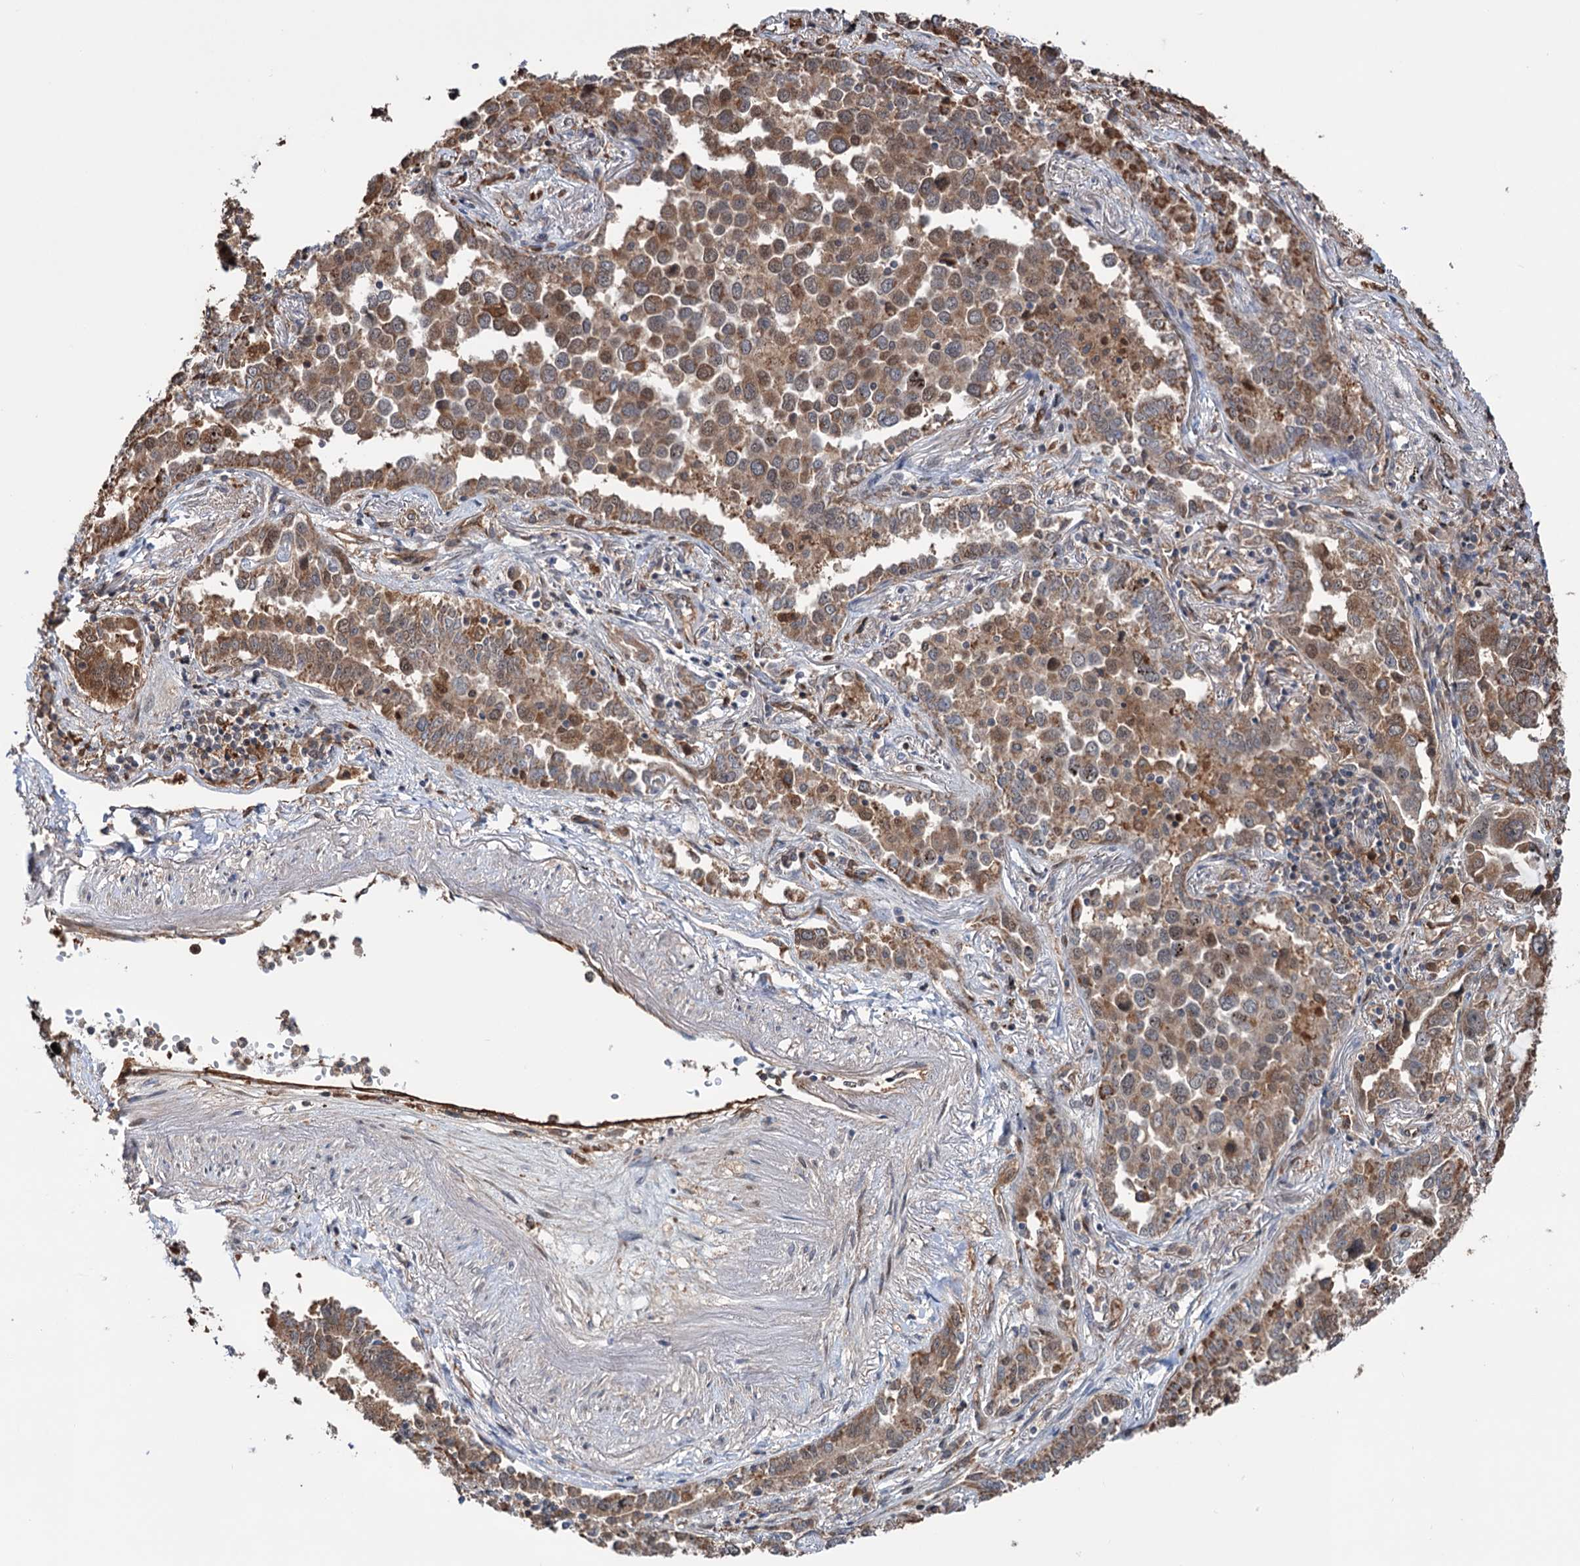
{"staining": {"intensity": "moderate", "quantity": ">75%", "location": "cytoplasmic/membranous"}, "tissue": "lung cancer", "cell_type": "Tumor cells", "image_type": "cancer", "snomed": [{"axis": "morphology", "description": "Adenocarcinoma, NOS"}, {"axis": "topography", "description": "Lung"}], "caption": "Immunohistochemical staining of lung cancer exhibits medium levels of moderate cytoplasmic/membranous expression in approximately >75% of tumor cells.", "gene": "NCAPD2", "patient": {"sex": "male", "age": 67}}